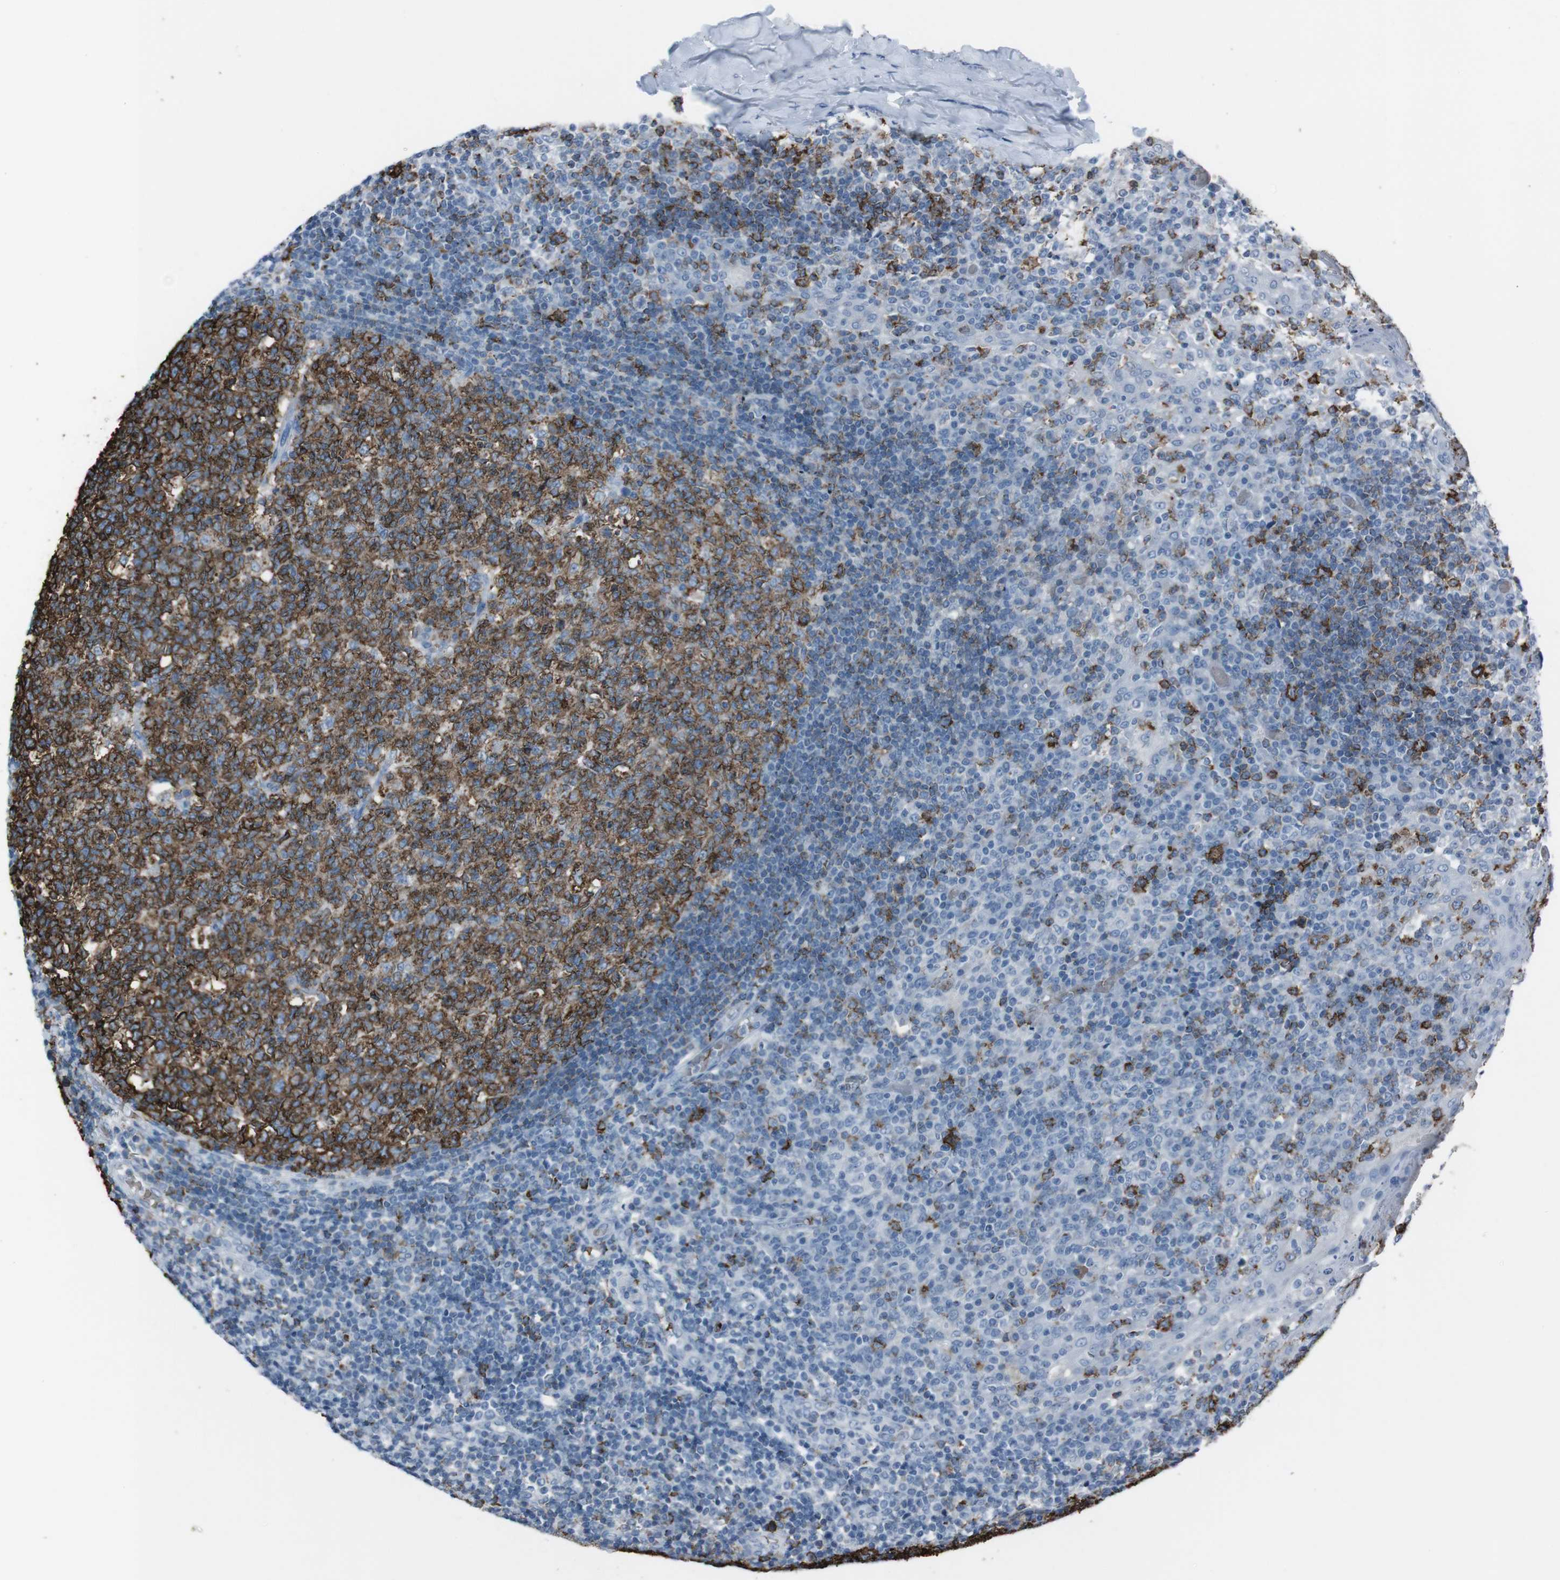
{"staining": {"intensity": "strong", "quantity": "25%-75%", "location": "cytoplasmic/membranous"}, "tissue": "tonsil", "cell_type": "Germinal center cells", "image_type": "normal", "snomed": [{"axis": "morphology", "description": "Normal tissue, NOS"}, {"axis": "topography", "description": "Tonsil"}], "caption": "Immunohistochemical staining of normal human tonsil displays 25%-75% levels of strong cytoplasmic/membranous protein staining in about 25%-75% of germinal center cells. (DAB = brown stain, brightfield microscopy at high magnification).", "gene": "ST6GAL1", "patient": {"sex": "female", "age": 19}}